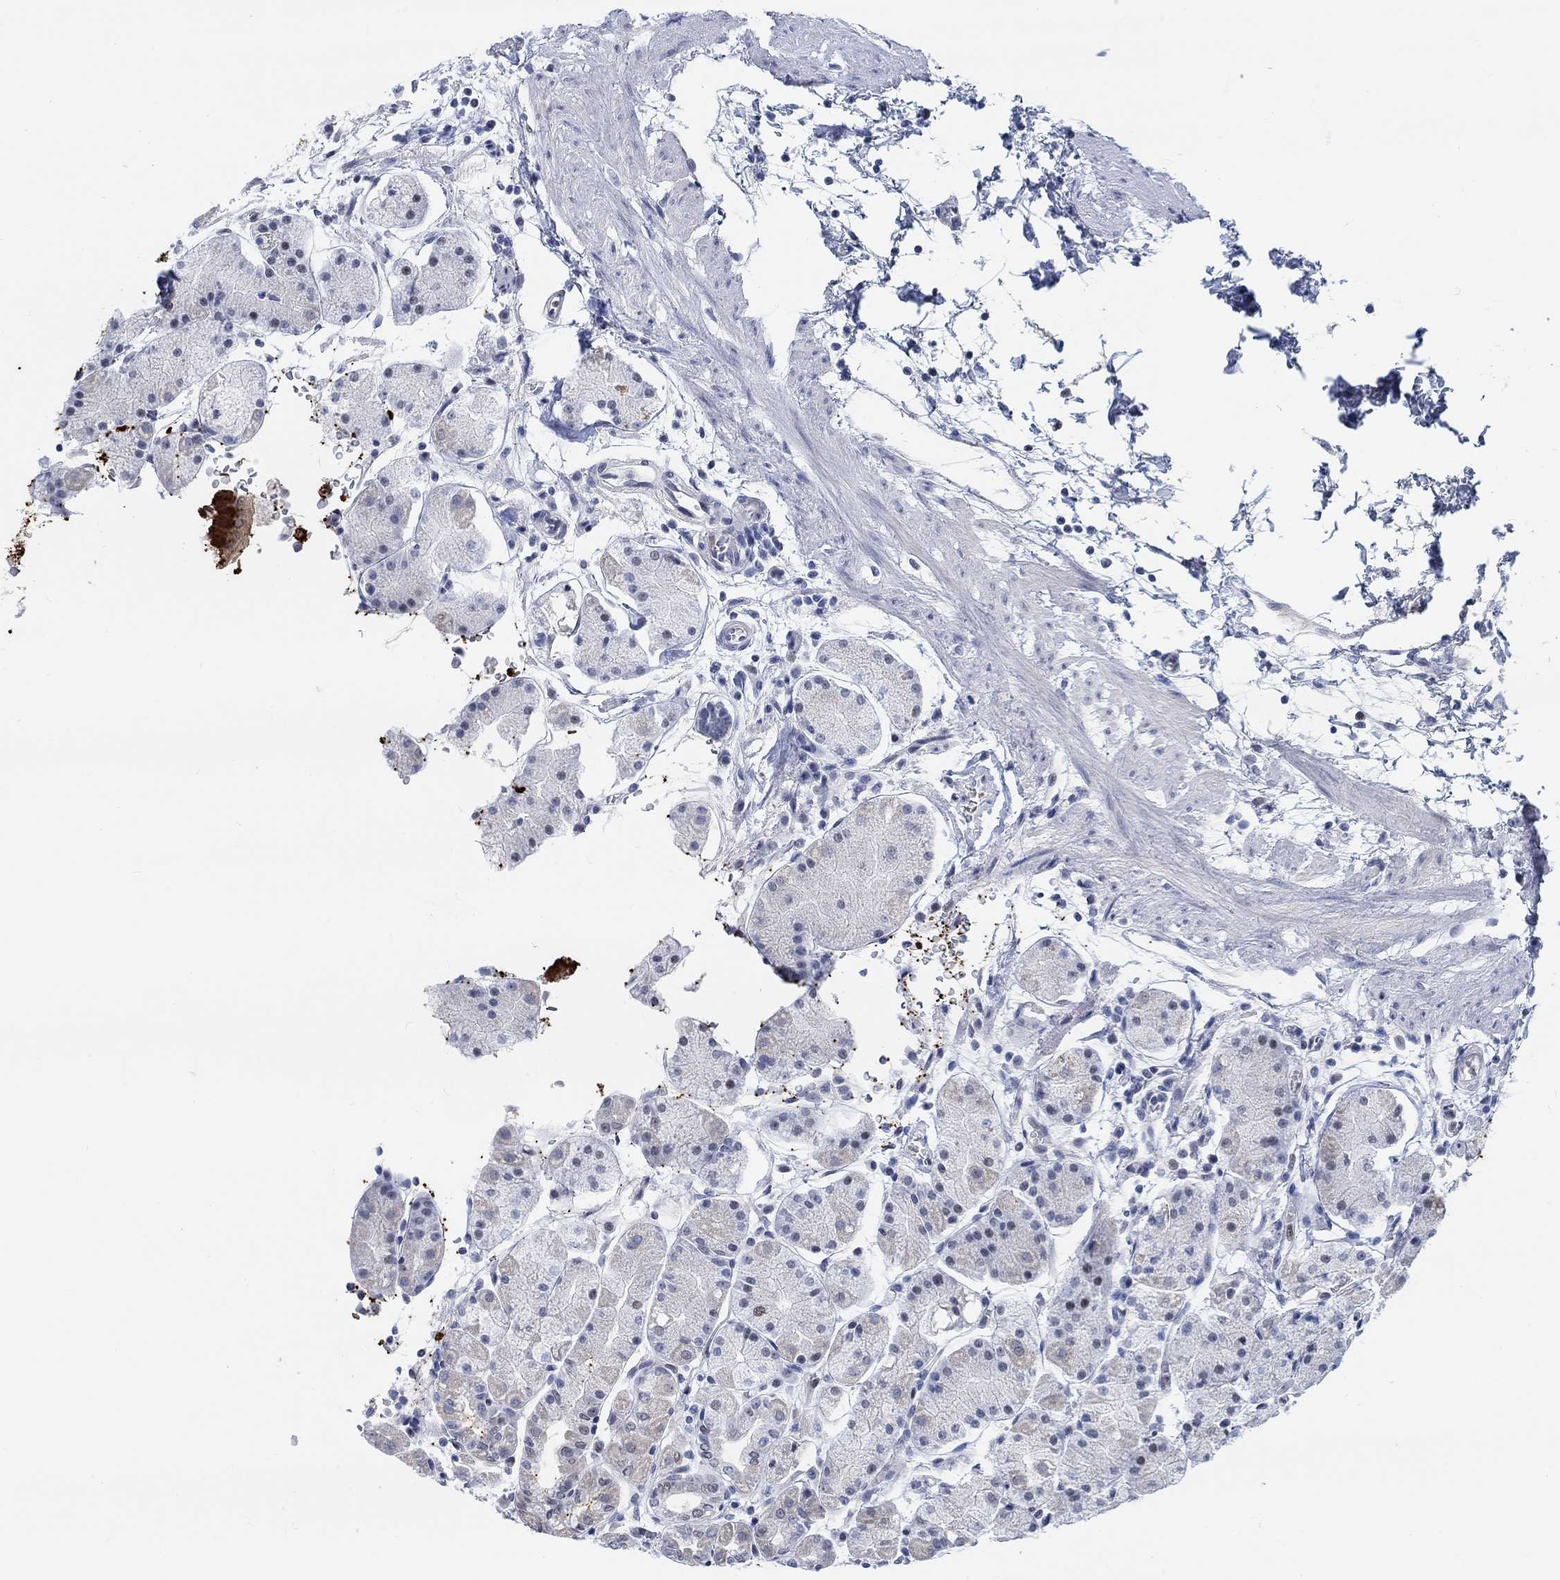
{"staining": {"intensity": "strong", "quantity": "<25%", "location": "cytoplasmic/membranous"}, "tissue": "stomach", "cell_type": "Glandular cells", "image_type": "normal", "snomed": [{"axis": "morphology", "description": "Normal tissue, NOS"}, {"axis": "topography", "description": "Stomach"}], "caption": "IHC staining of normal stomach, which exhibits medium levels of strong cytoplasmic/membranous positivity in approximately <25% of glandular cells indicating strong cytoplasmic/membranous protein staining. The staining was performed using DAB (brown) for protein detection and nuclei were counterstained in hematoxylin (blue).", "gene": "KCNH8", "patient": {"sex": "male", "age": 54}}